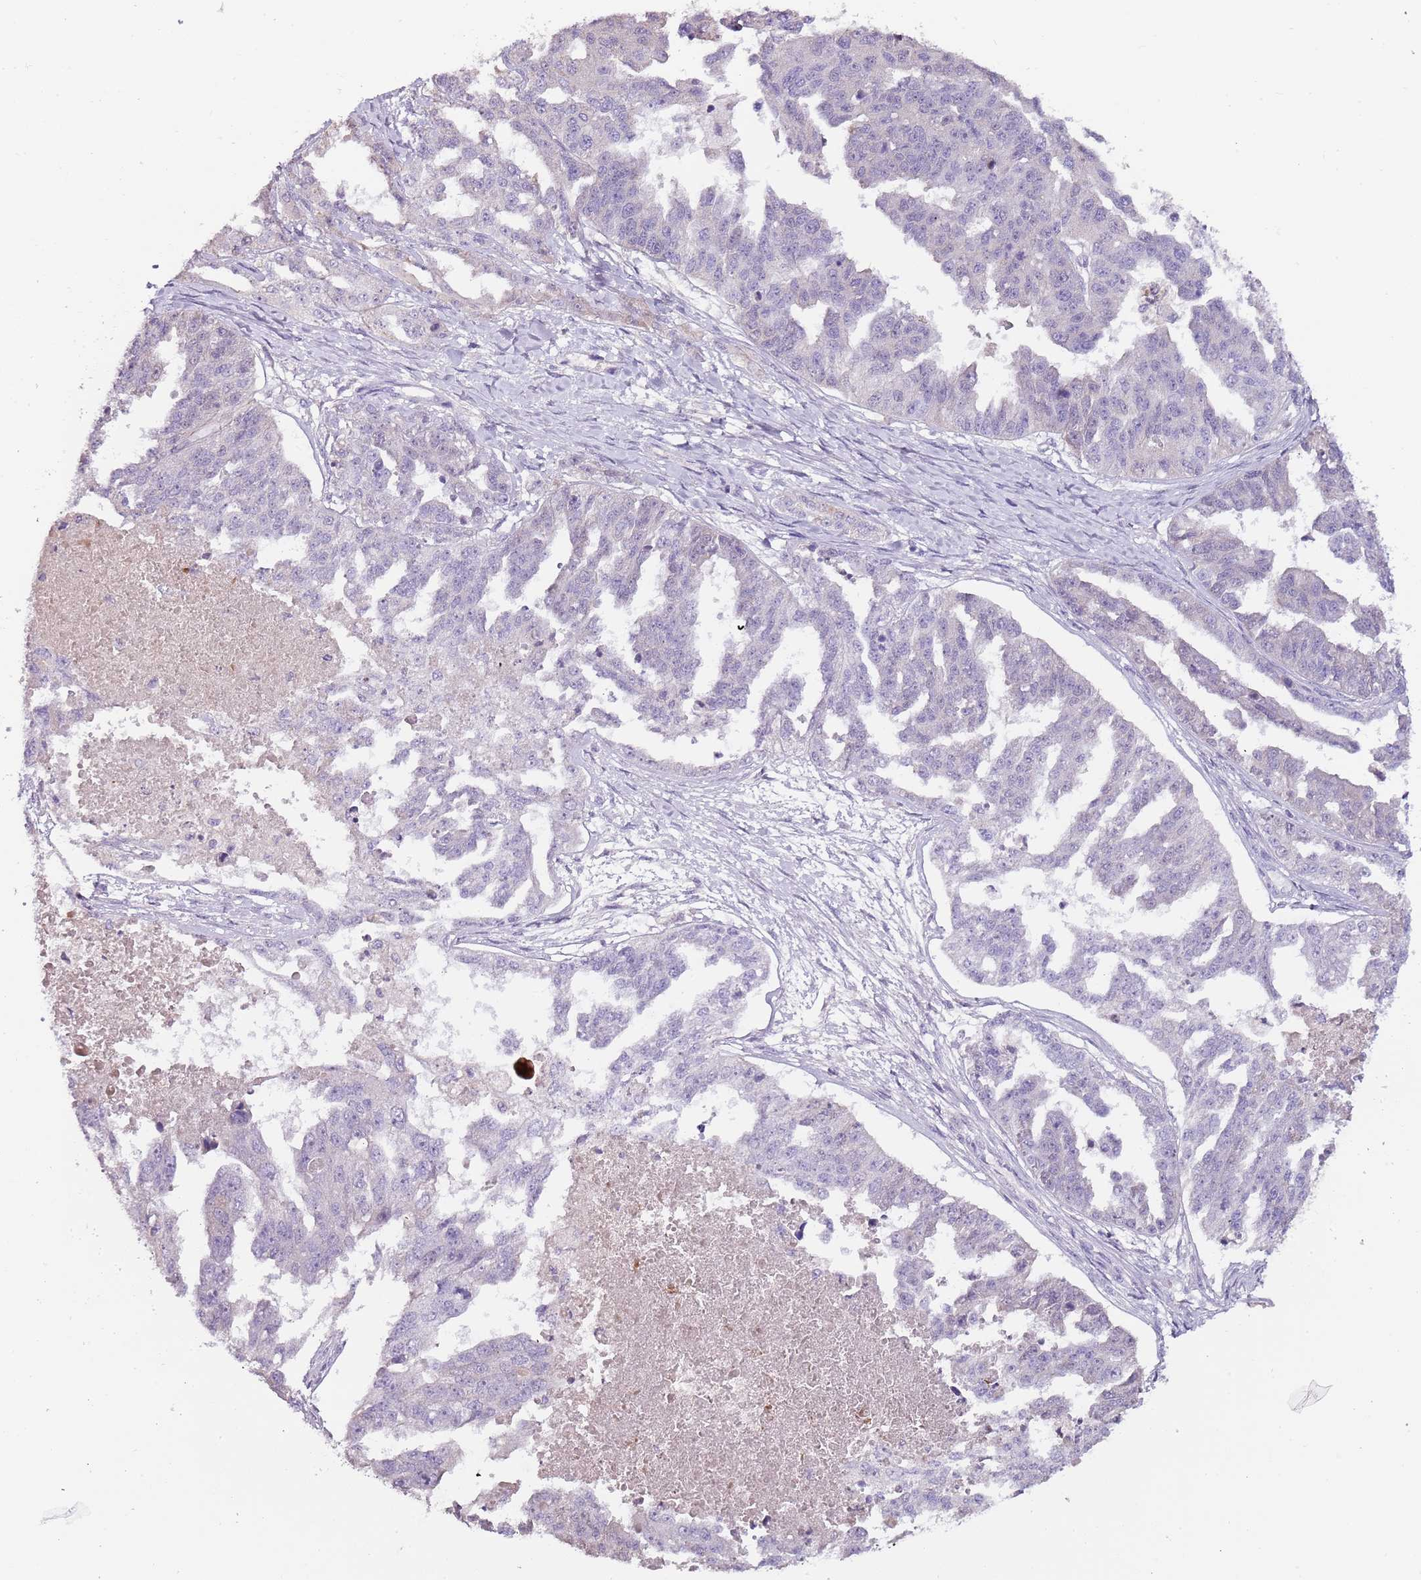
{"staining": {"intensity": "negative", "quantity": "none", "location": "none"}, "tissue": "ovarian cancer", "cell_type": "Tumor cells", "image_type": "cancer", "snomed": [{"axis": "morphology", "description": "Cystadenocarcinoma, serous, NOS"}, {"axis": "topography", "description": "Ovary"}], "caption": "An image of ovarian serous cystadenocarcinoma stained for a protein displays no brown staining in tumor cells.", "gene": "NKX2-3", "patient": {"sex": "female", "age": 58}}